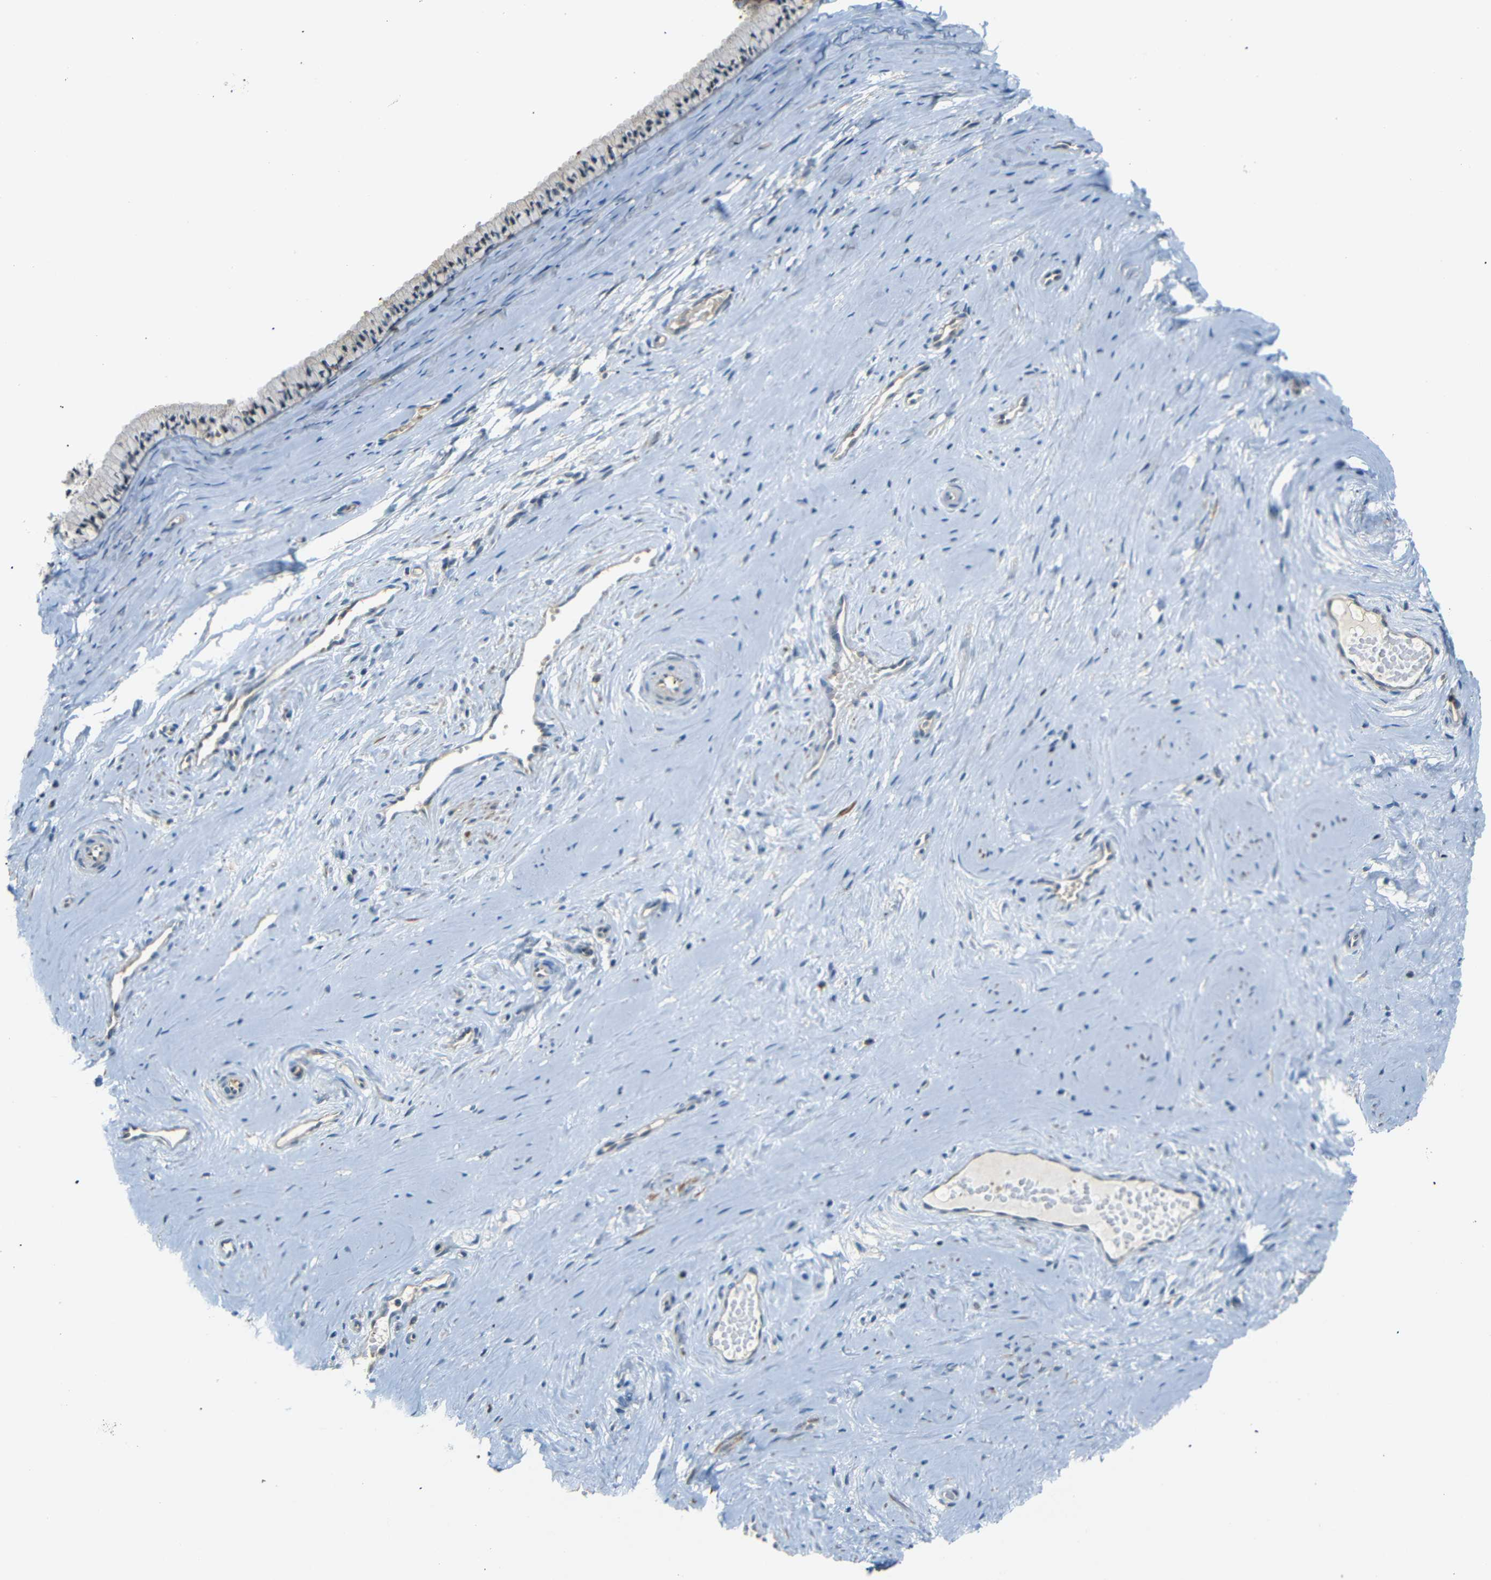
{"staining": {"intensity": "weak", "quantity": "<25%", "location": "cytoplasmic/membranous"}, "tissue": "cervix", "cell_type": "Glandular cells", "image_type": "normal", "snomed": [{"axis": "morphology", "description": "Normal tissue, NOS"}, {"axis": "topography", "description": "Cervix"}], "caption": "Immunohistochemistry of unremarkable human cervix displays no expression in glandular cells. (DAB (3,3'-diaminobenzidine) immunohistochemistry (IHC) with hematoxylin counter stain).", "gene": "SFN", "patient": {"sex": "female", "age": 39}}